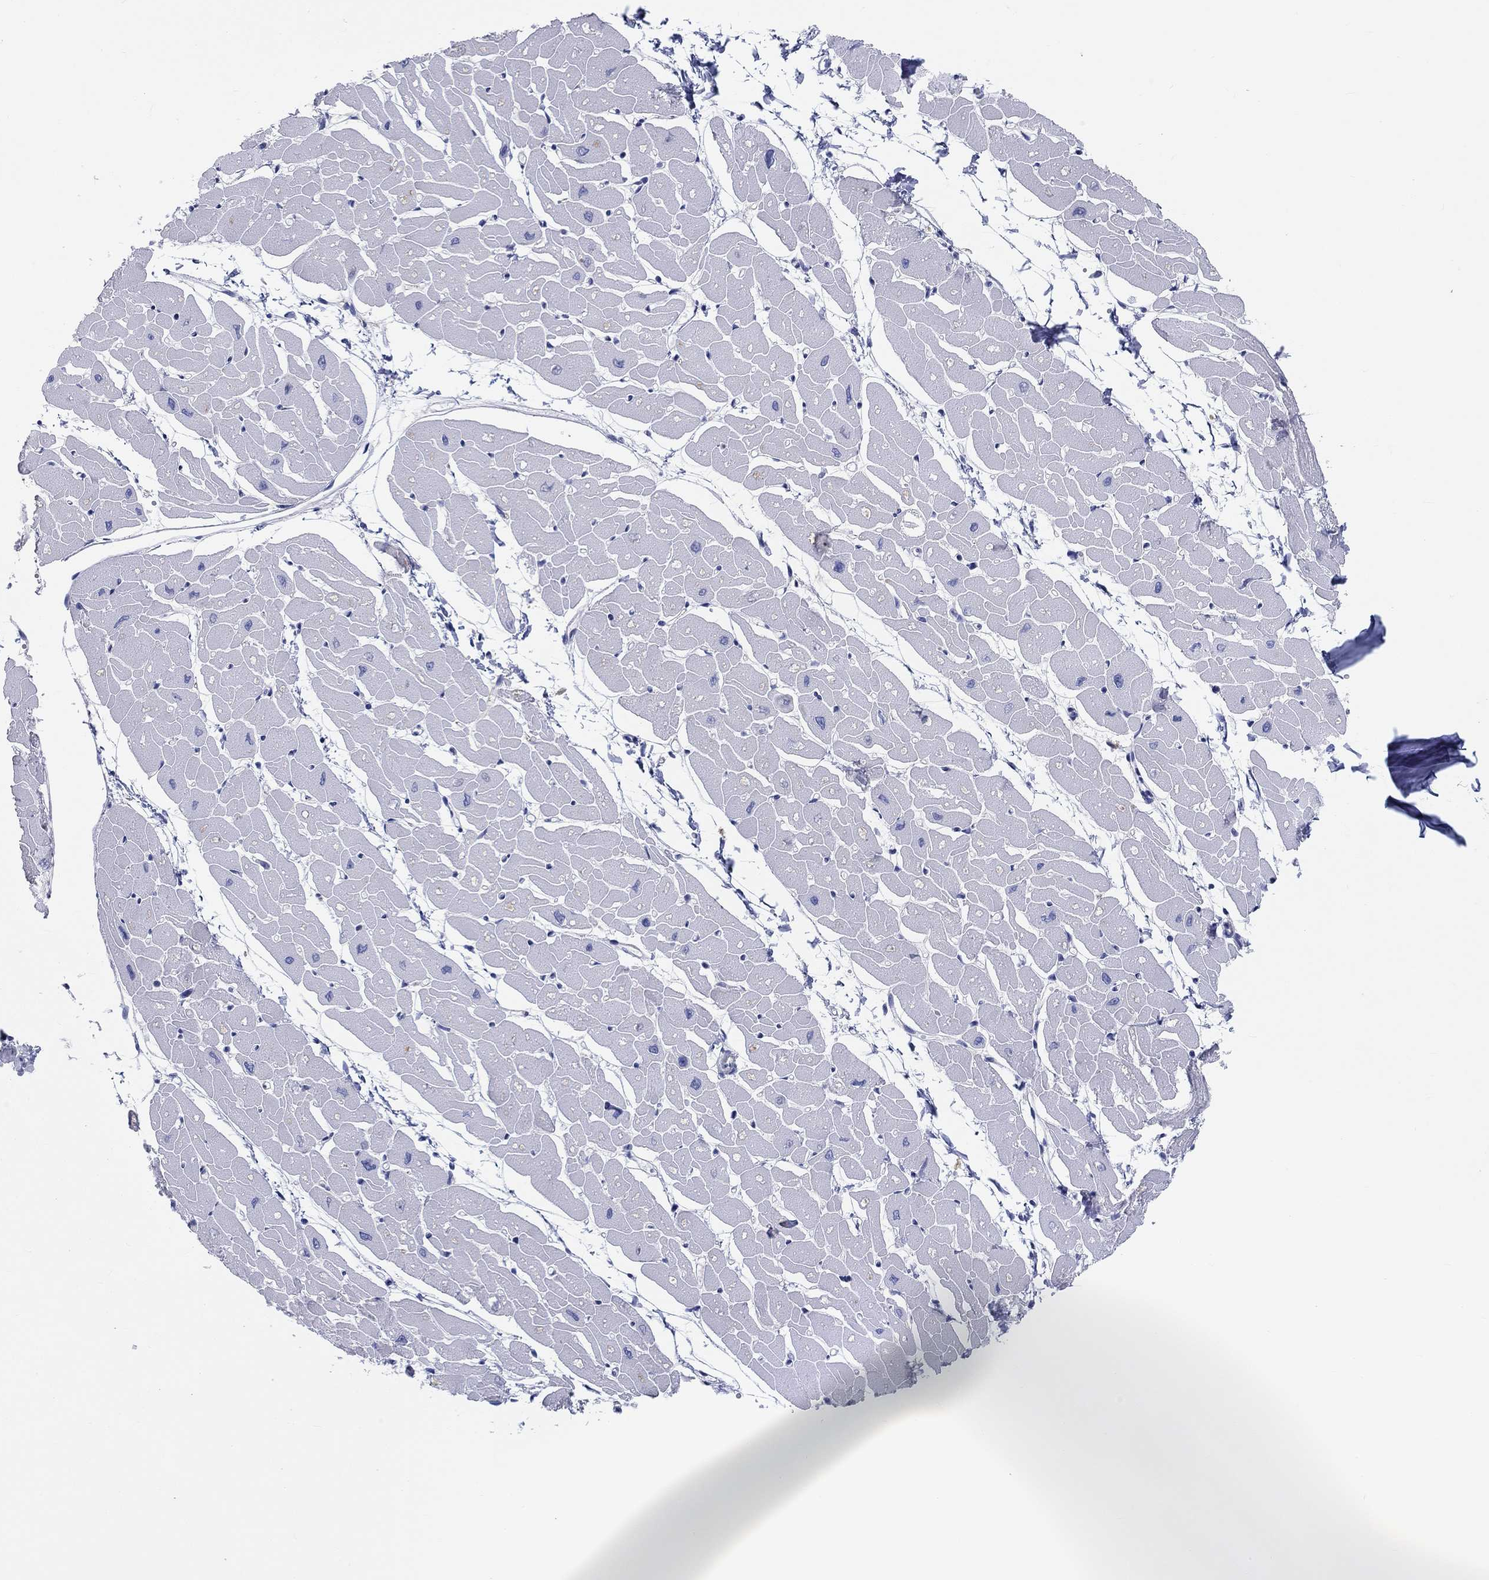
{"staining": {"intensity": "negative", "quantity": "none", "location": "none"}, "tissue": "heart muscle", "cell_type": "Cardiomyocytes", "image_type": "normal", "snomed": [{"axis": "morphology", "description": "Normal tissue, NOS"}, {"axis": "topography", "description": "Heart"}], "caption": "This is an immunohistochemistry (IHC) micrograph of normal heart muscle. There is no expression in cardiomyocytes.", "gene": "BCO2", "patient": {"sex": "male", "age": 57}}